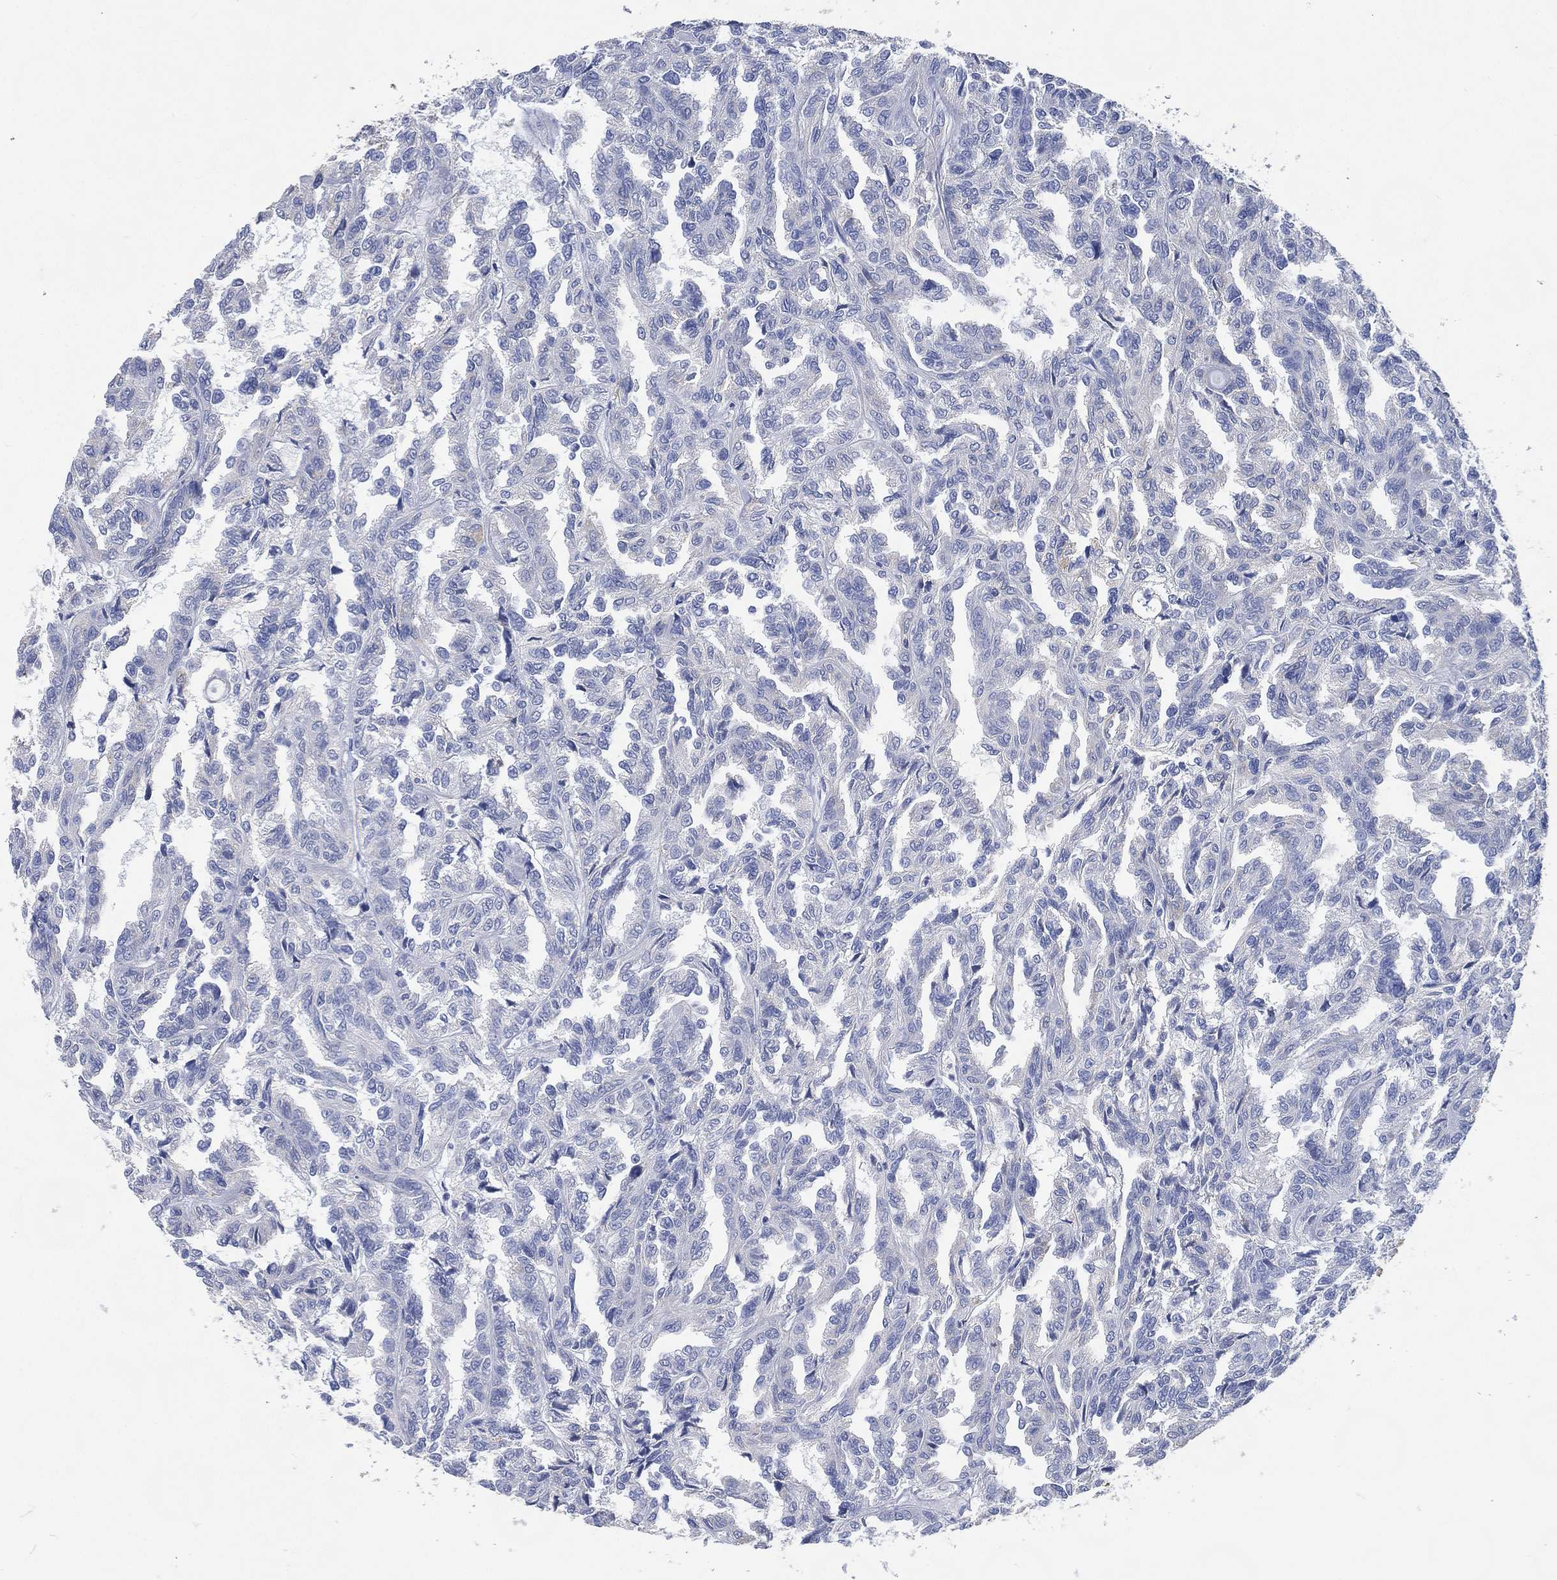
{"staining": {"intensity": "negative", "quantity": "none", "location": "none"}, "tissue": "renal cancer", "cell_type": "Tumor cells", "image_type": "cancer", "snomed": [{"axis": "morphology", "description": "Adenocarcinoma, NOS"}, {"axis": "topography", "description": "Kidney"}], "caption": "Tumor cells are negative for protein expression in human renal cancer (adenocarcinoma).", "gene": "FMO1", "patient": {"sex": "male", "age": 79}}